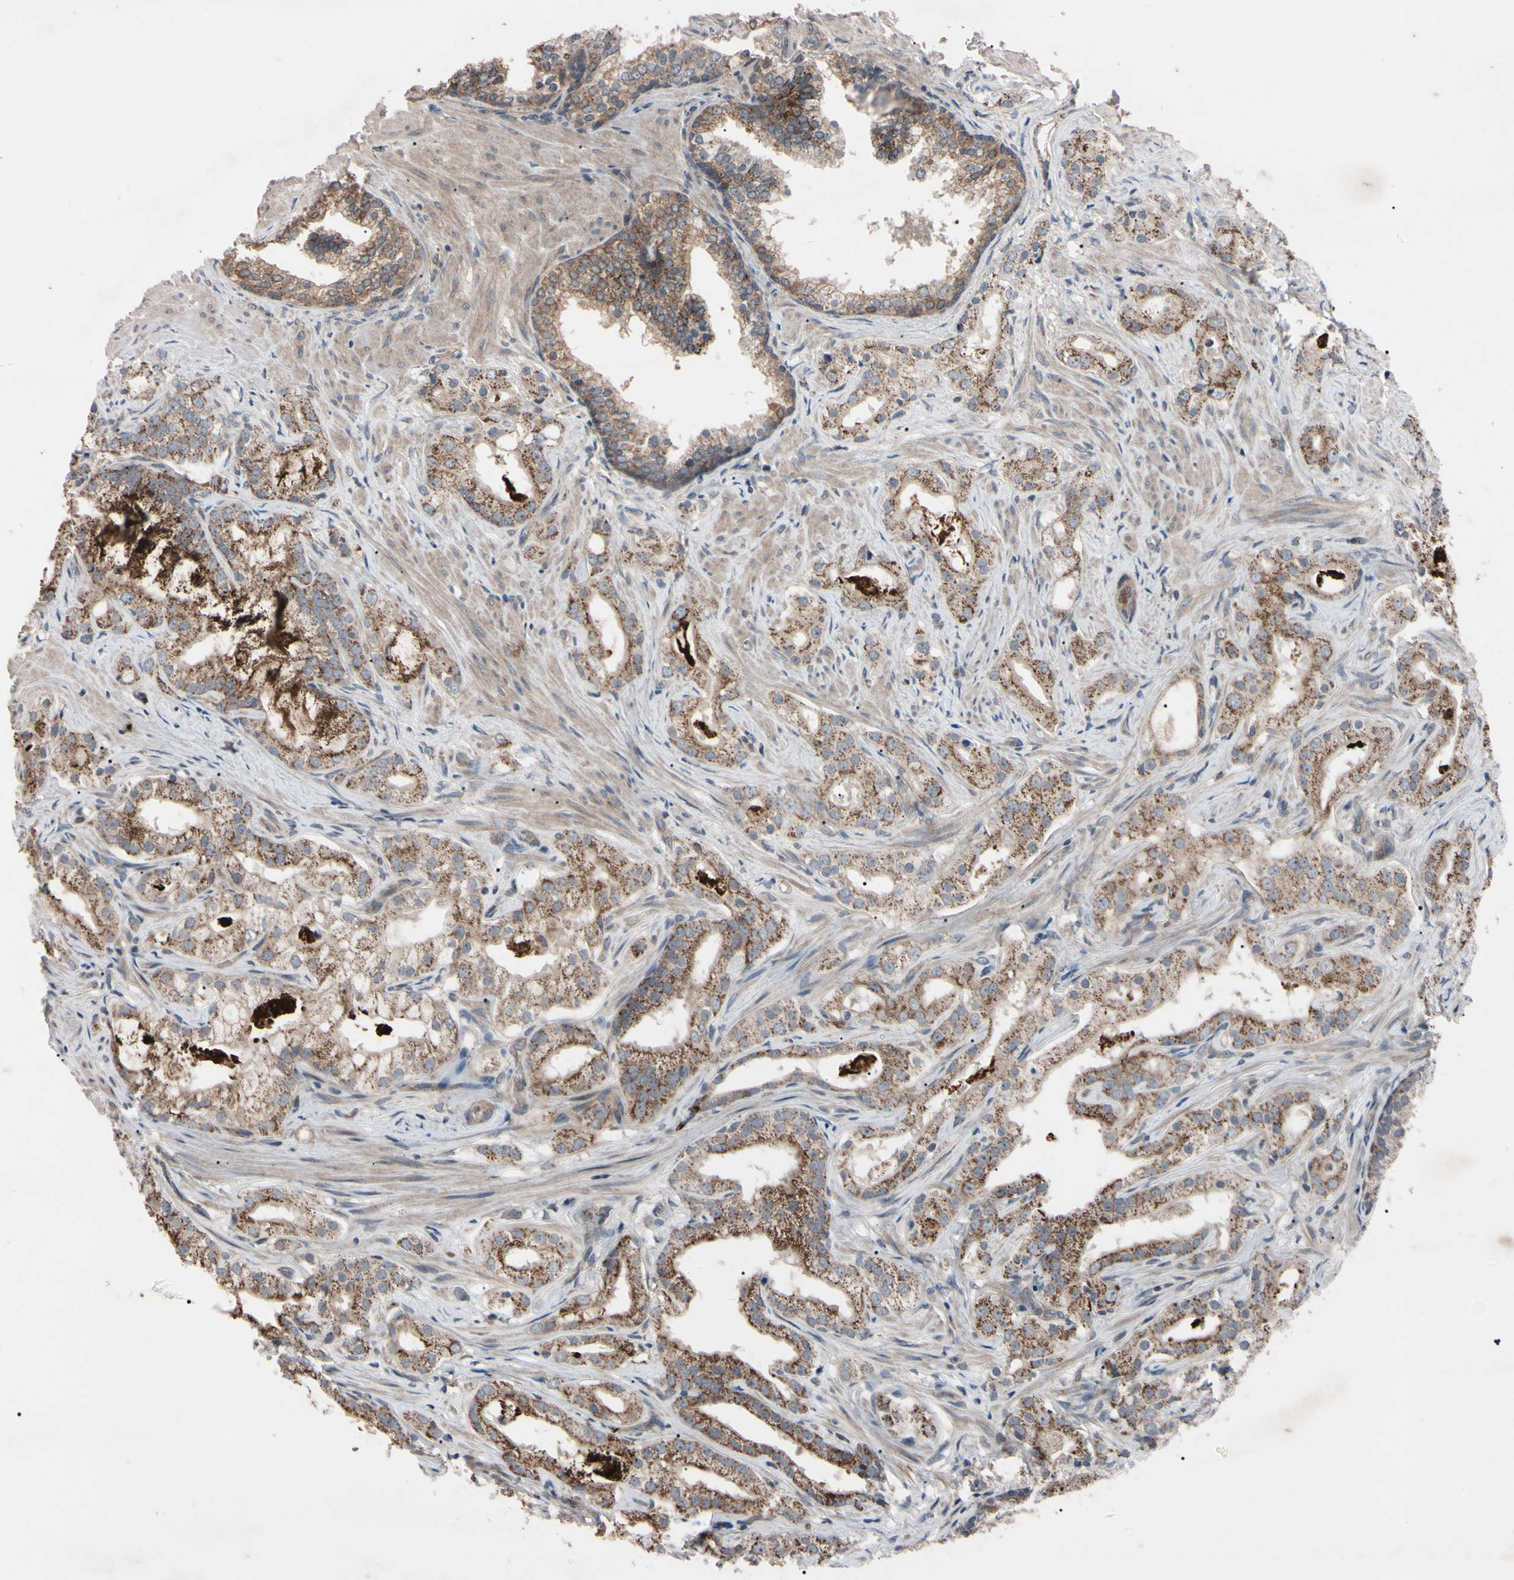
{"staining": {"intensity": "moderate", "quantity": ">75%", "location": "cytoplasmic/membranous"}, "tissue": "prostate cancer", "cell_type": "Tumor cells", "image_type": "cancer", "snomed": [{"axis": "morphology", "description": "Adenocarcinoma, Low grade"}, {"axis": "topography", "description": "Prostate"}], "caption": "Tumor cells demonstrate medium levels of moderate cytoplasmic/membranous expression in about >75% of cells in human prostate cancer (low-grade adenocarcinoma). The staining is performed using DAB brown chromogen to label protein expression. The nuclei are counter-stained blue using hematoxylin.", "gene": "TNFRSF1A", "patient": {"sex": "male", "age": 59}}